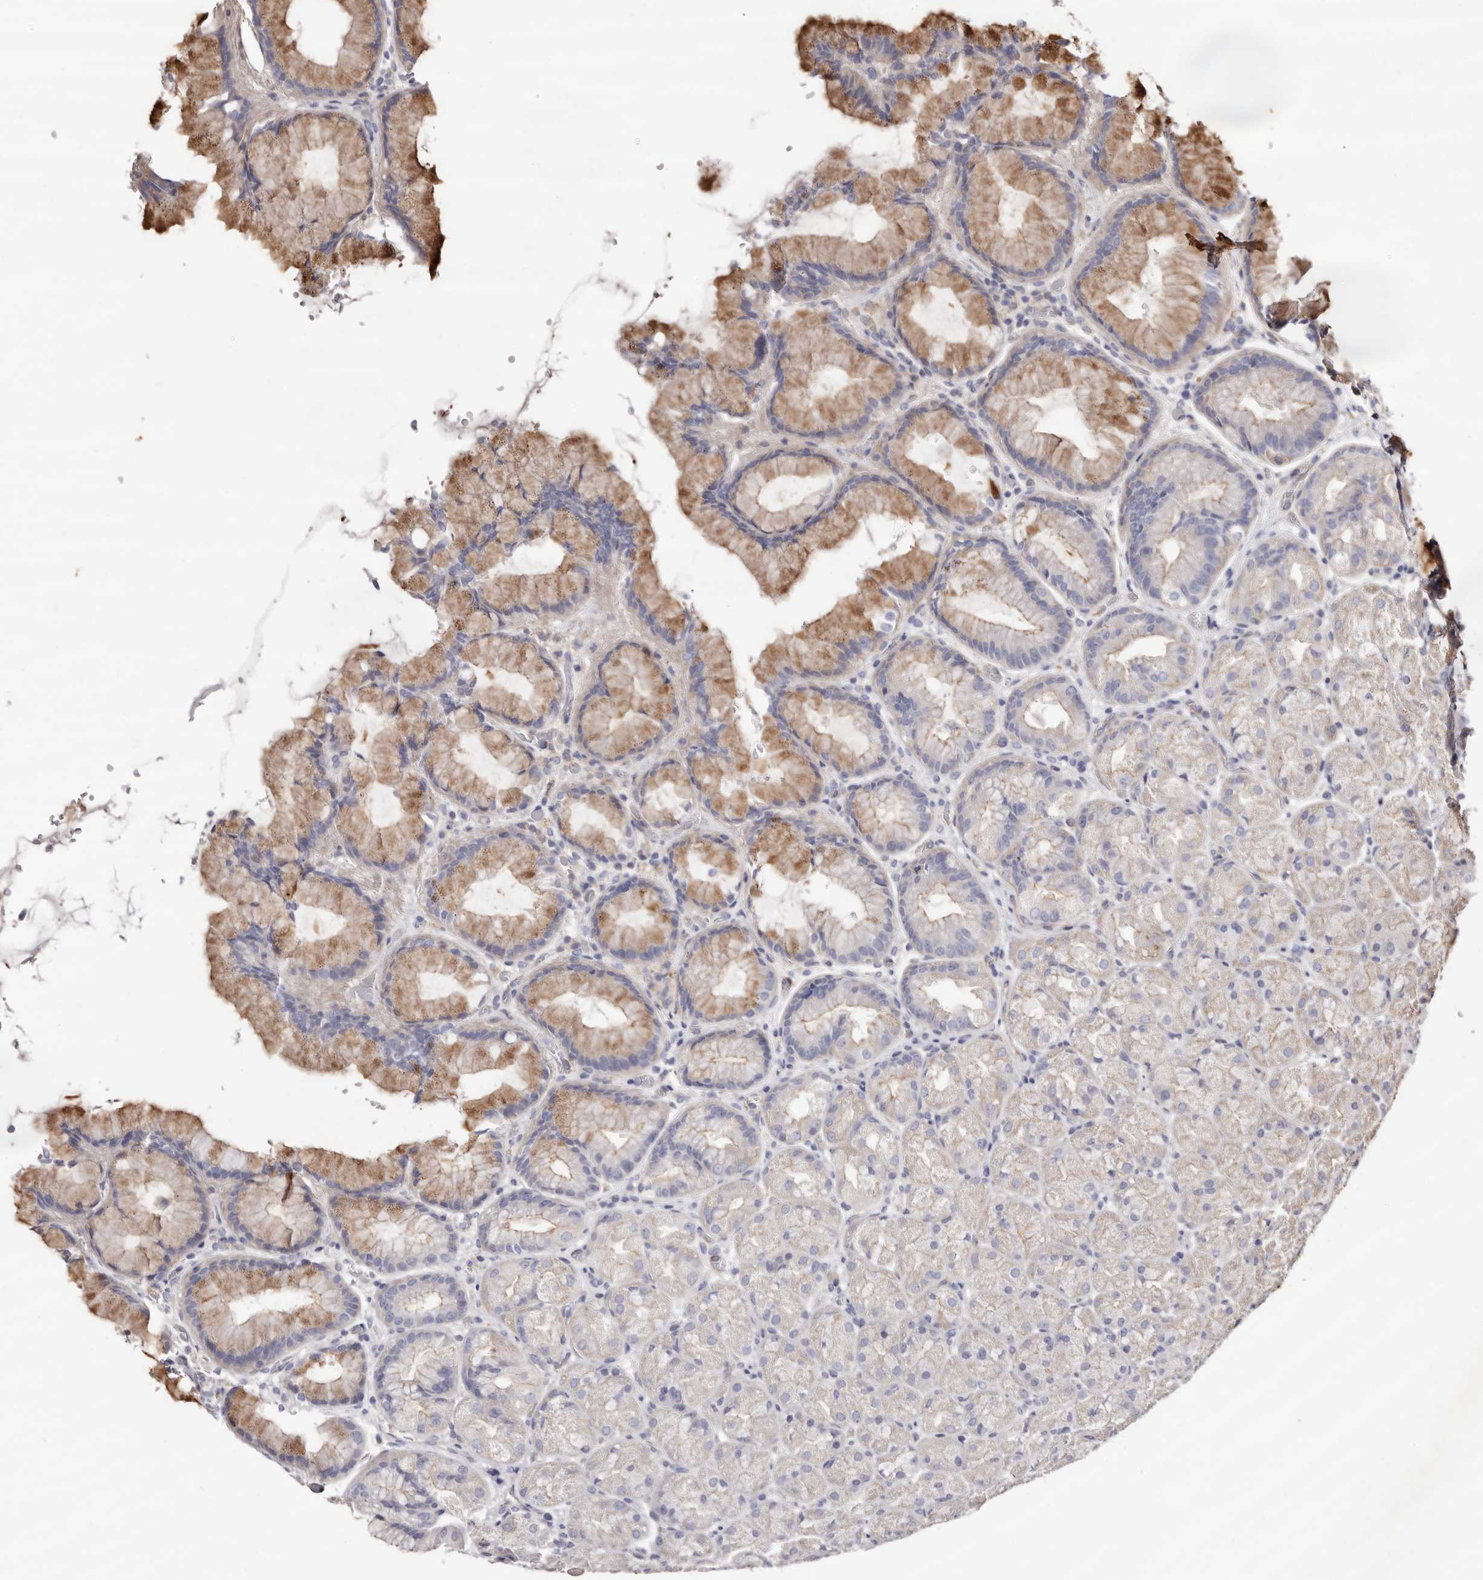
{"staining": {"intensity": "moderate", "quantity": "25%-75%", "location": "cytoplasmic/membranous"}, "tissue": "stomach", "cell_type": "Glandular cells", "image_type": "normal", "snomed": [{"axis": "morphology", "description": "Normal tissue, NOS"}, {"axis": "topography", "description": "Stomach, upper"}, {"axis": "topography", "description": "Stomach"}], "caption": "Stomach stained with DAB IHC displays medium levels of moderate cytoplasmic/membranous expression in about 25%-75% of glandular cells.", "gene": "LUZP1", "patient": {"sex": "male", "age": 48}}